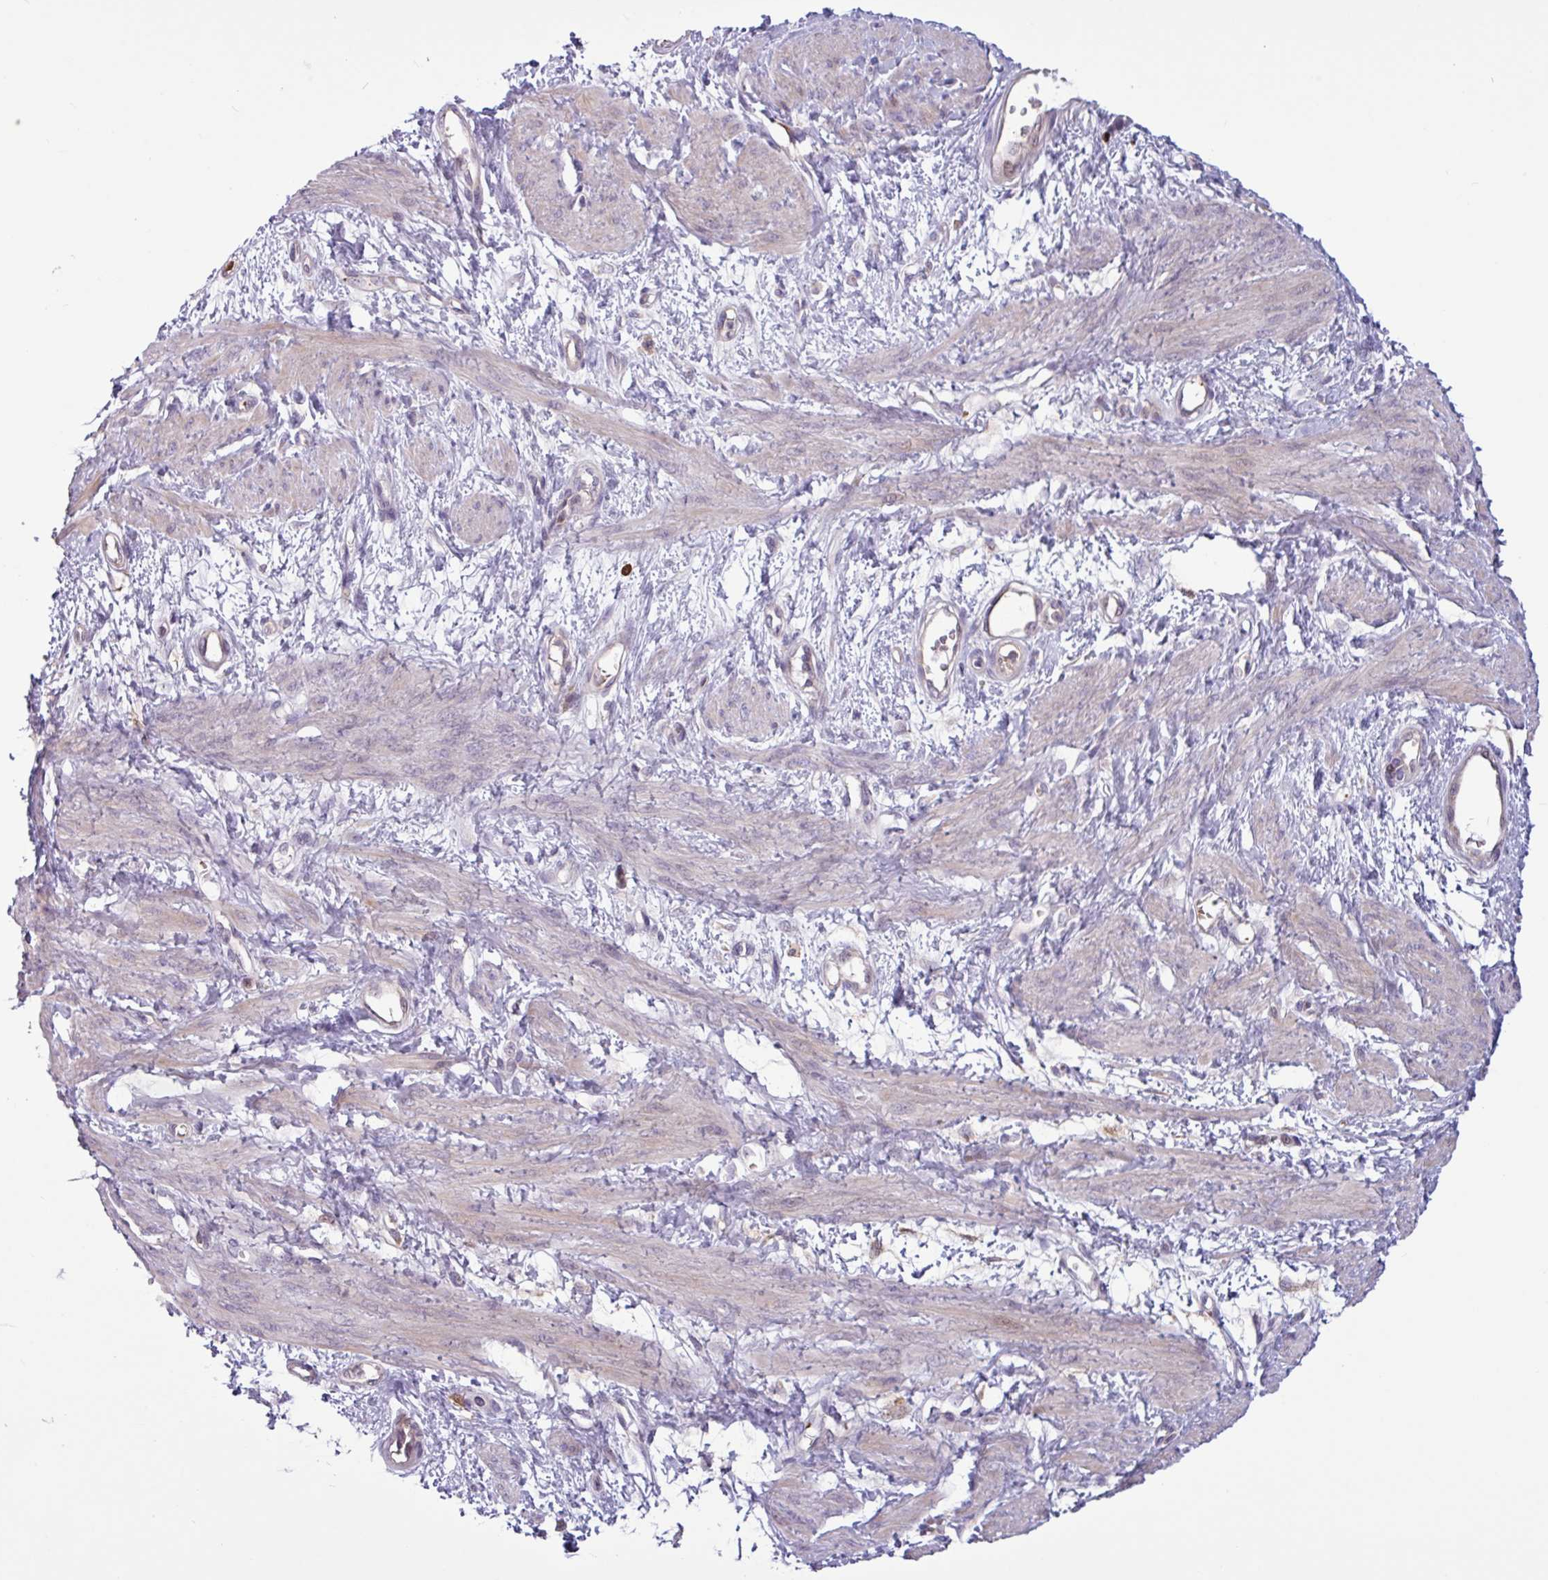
{"staining": {"intensity": "negative", "quantity": "none", "location": "none"}, "tissue": "smooth muscle", "cell_type": "Smooth muscle cells", "image_type": "normal", "snomed": [{"axis": "morphology", "description": "Normal tissue, NOS"}, {"axis": "topography", "description": "Smooth muscle"}, {"axis": "topography", "description": "Uterus"}], "caption": "Immunohistochemical staining of unremarkable human smooth muscle exhibits no significant staining in smooth muscle cells. (DAB immunohistochemistry (IHC) visualized using brightfield microscopy, high magnification).", "gene": "SEC61G", "patient": {"sex": "female", "age": 39}}